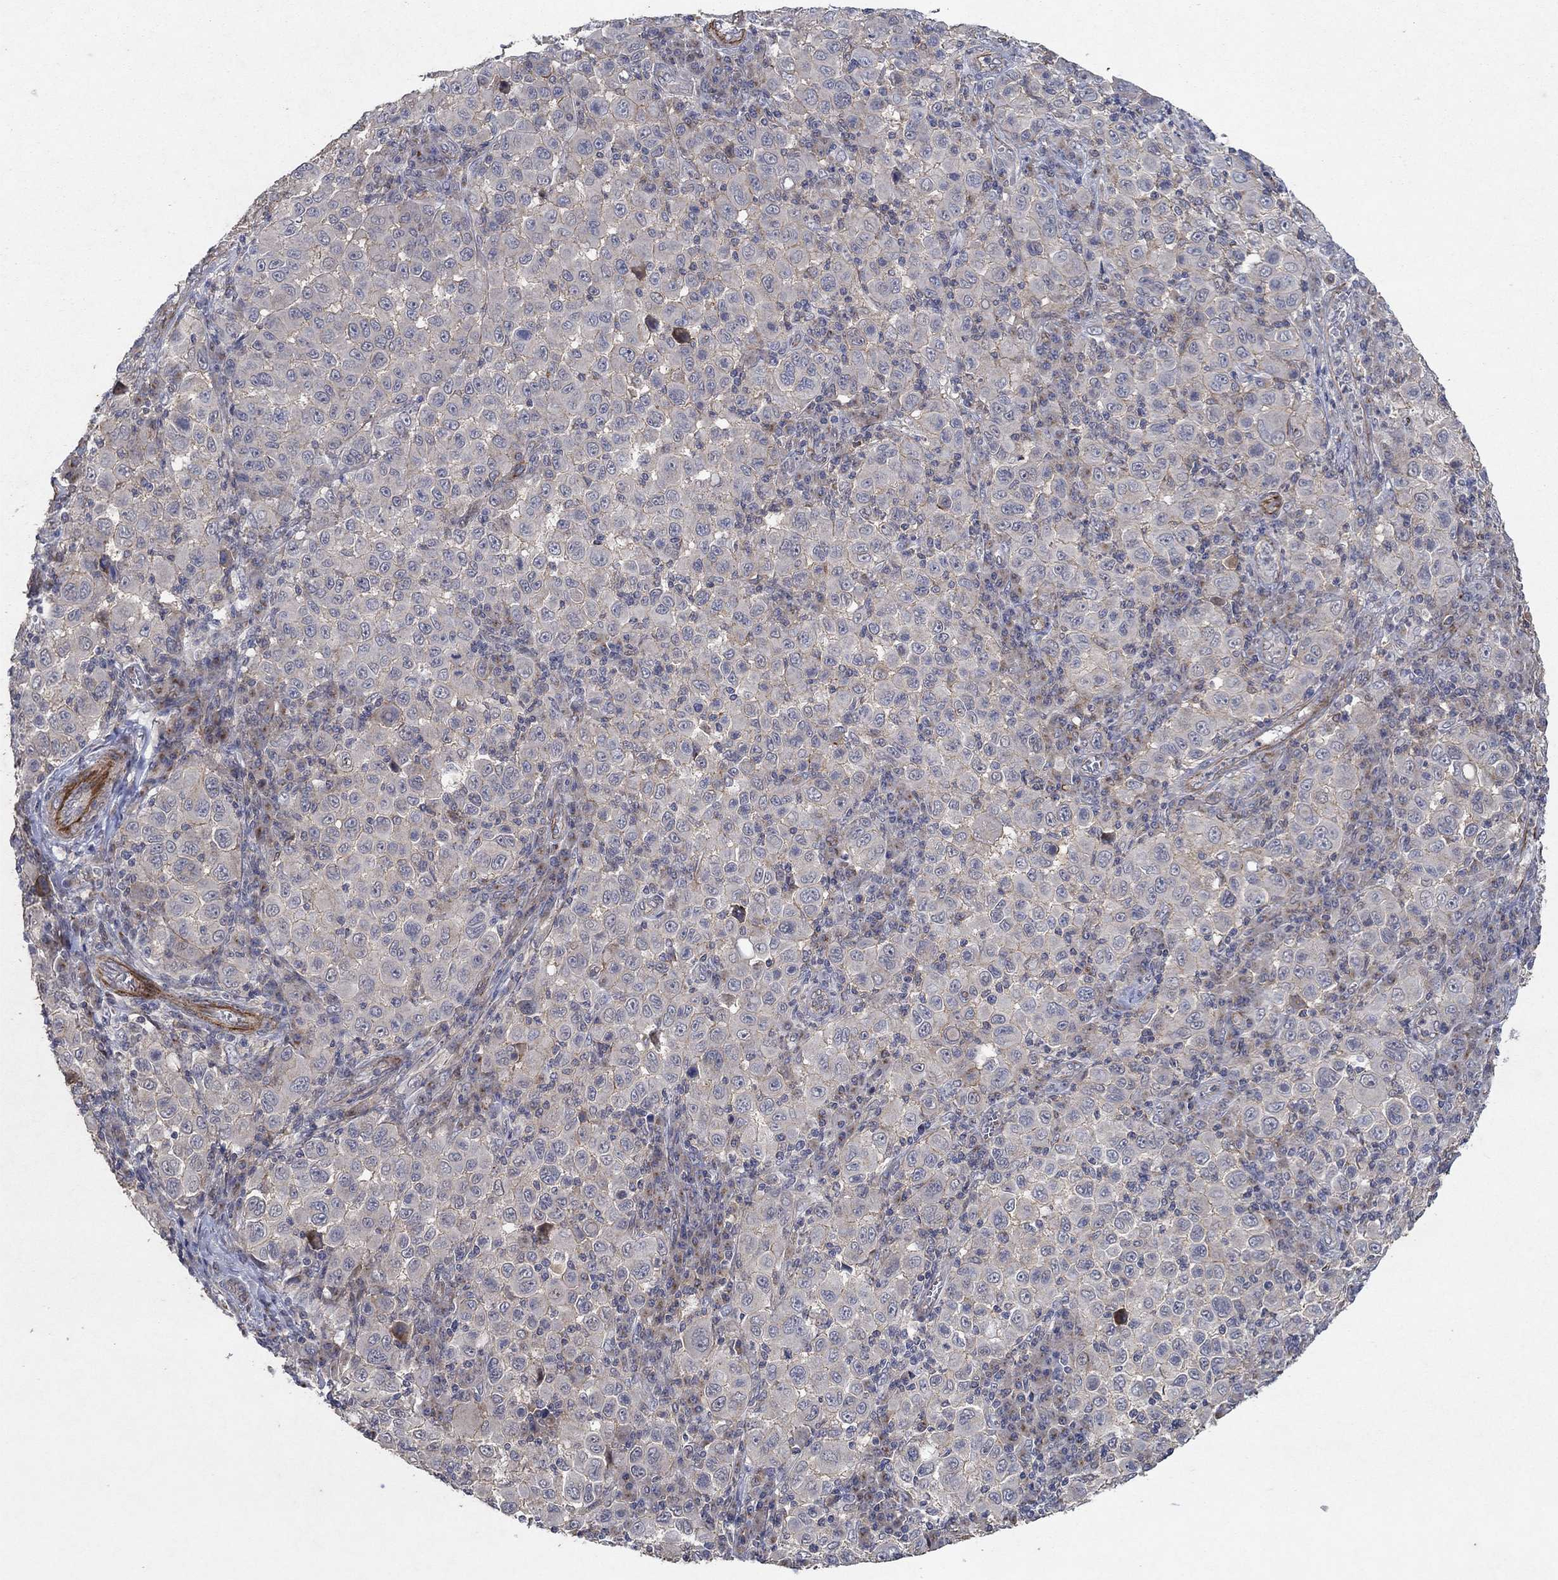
{"staining": {"intensity": "weak", "quantity": "<25%", "location": "cytoplasmic/membranous"}, "tissue": "melanoma", "cell_type": "Tumor cells", "image_type": "cancer", "snomed": [{"axis": "morphology", "description": "Malignant melanoma, NOS"}, {"axis": "topography", "description": "Skin"}], "caption": "IHC image of neoplastic tissue: malignant melanoma stained with DAB exhibits no significant protein staining in tumor cells.", "gene": "FRG1", "patient": {"sex": "female", "age": 57}}